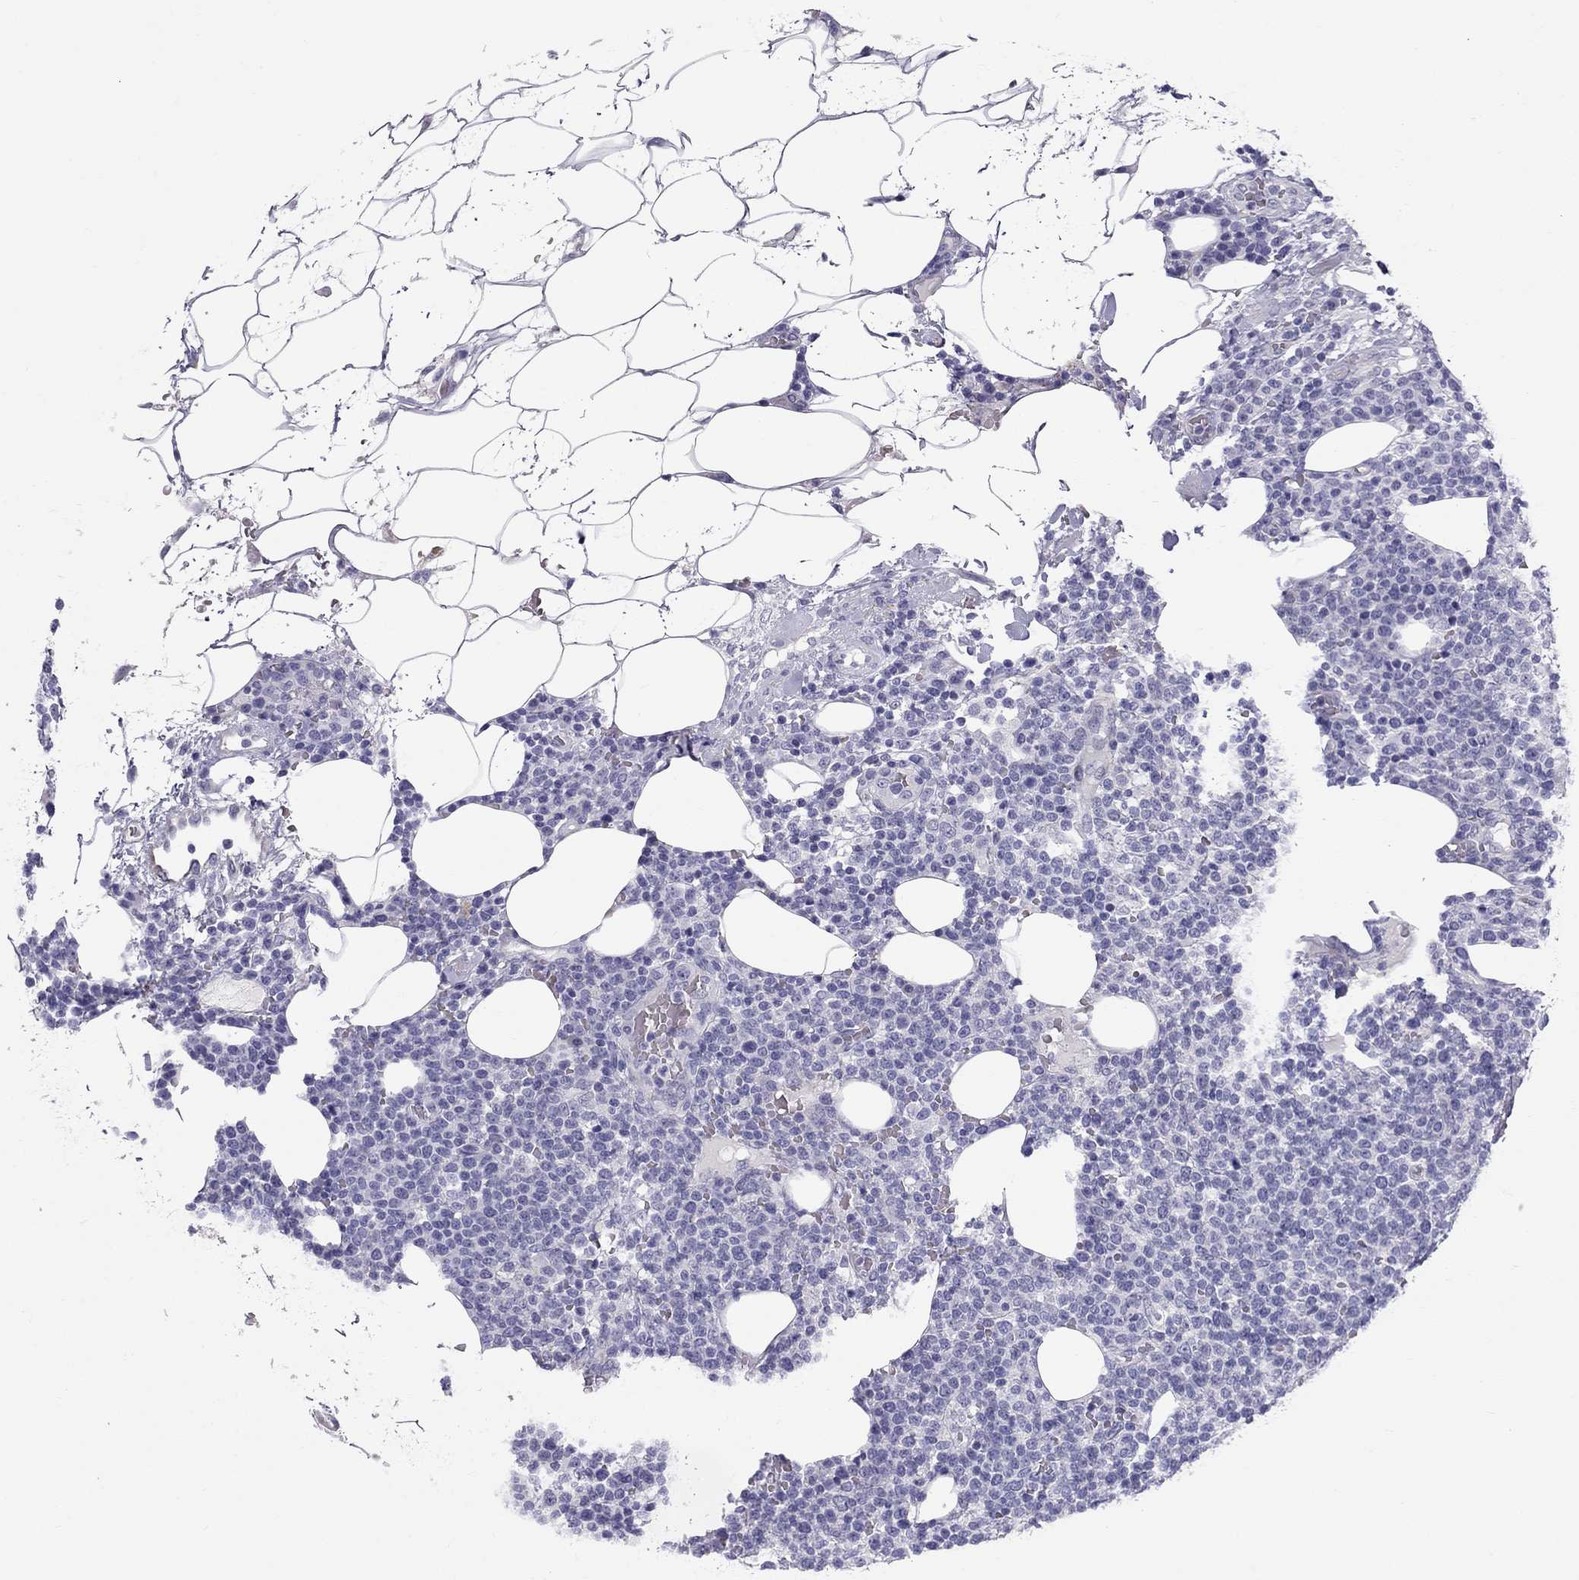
{"staining": {"intensity": "negative", "quantity": "none", "location": "none"}, "tissue": "lymphoma", "cell_type": "Tumor cells", "image_type": "cancer", "snomed": [{"axis": "morphology", "description": "Malignant lymphoma, non-Hodgkin's type, High grade"}, {"axis": "topography", "description": "Lymph node"}], "caption": "DAB (3,3'-diaminobenzidine) immunohistochemical staining of human malignant lymphoma, non-Hodgkin's type (high-grade) exhibits no significant expression in tumor cells. The staining was performed using DAB to visualize the protein expression in brown, while the nuclei were stained in blue with hematoxylin (Magnification: 20x).", "gene": "FSCN3", "patient": {"sex": "male", "age": 61}}